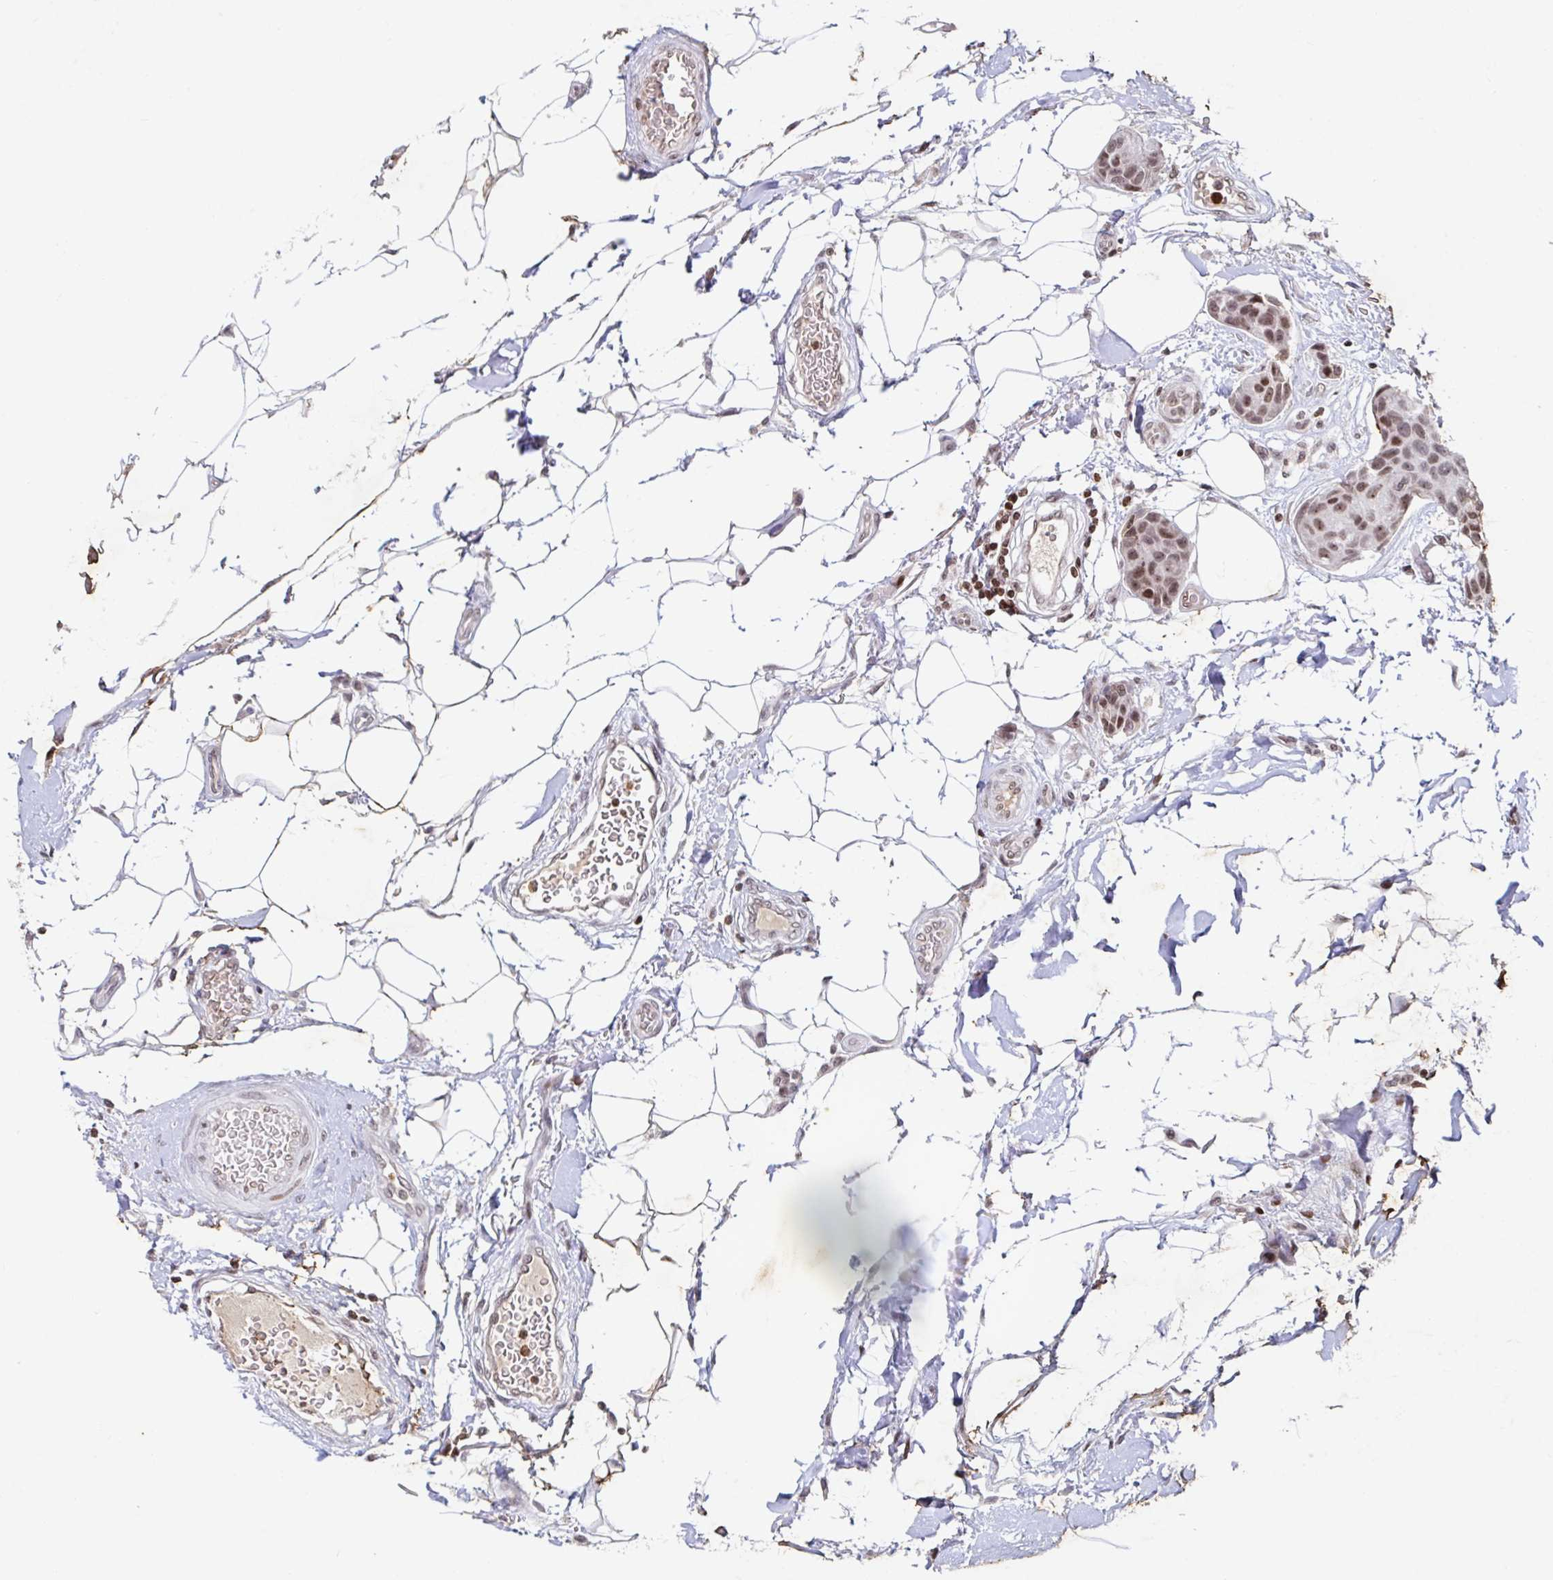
{"staining": {"intensity": "moderate", "quantity": ">75%", "location": "nuclear"}, "tissue": "breast cancer", "cell_type": "Tumor cells", "image_type": "cancer", "snomed": [{"axis": "morphology", "description": "Duct carcinoma"}, {"axis": "topography", "description": "Breast"}, {"axis": "topography", "description": "Lymph node"}], "caption": "Human breast intraductal carcinoma stained with a brown dye shows moderate nuclear positive positivity in approximately >75% of tumor cells.", "gene": "C19orf53", "patient": {"sex": "female", "age": 80}}